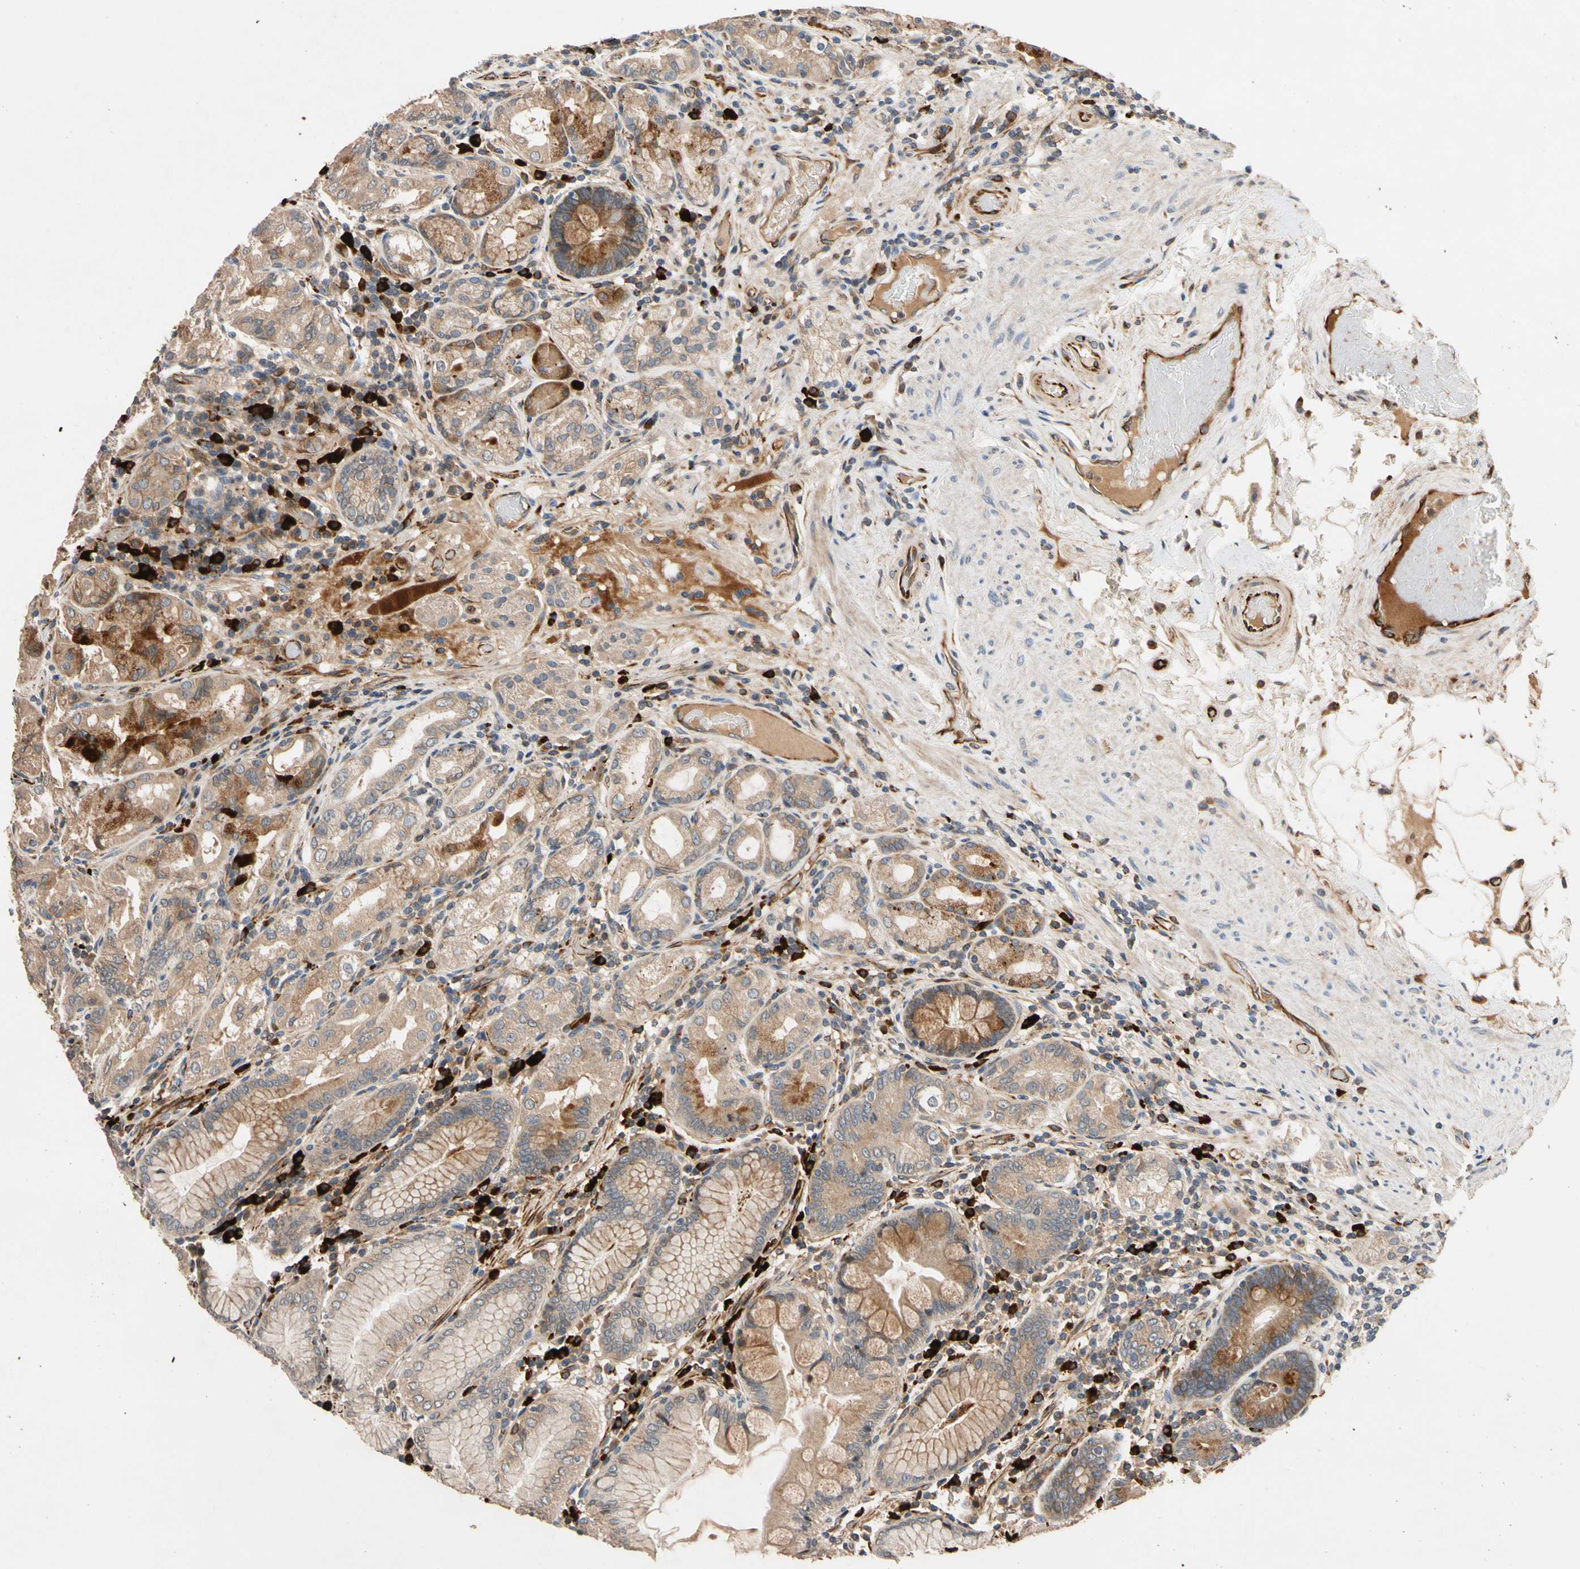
{"staining": {"intensity": "moderate", "quantity": ">75%", "location": "cytoplasmic/membranous"}, "tissue": "stomach", "cell_type": "Glandular cells", "image_type": "normal", "snomed": [{"axis": "morphology", "description": "Normal tissue, NOS"}, {"axis": "topography", "description": "Stomach, lower"}], "caption": "Glandular cells exhibit moderate cytoplasmic/membranous staining in about >75% of cells in unremarkable stomach. (DAB (3,3'-diaminobenzidine) = brown stain, brightfield microscopy at high magnification).", "gene": "FGD6", "patient": {"sex": "female", "age": 76}}